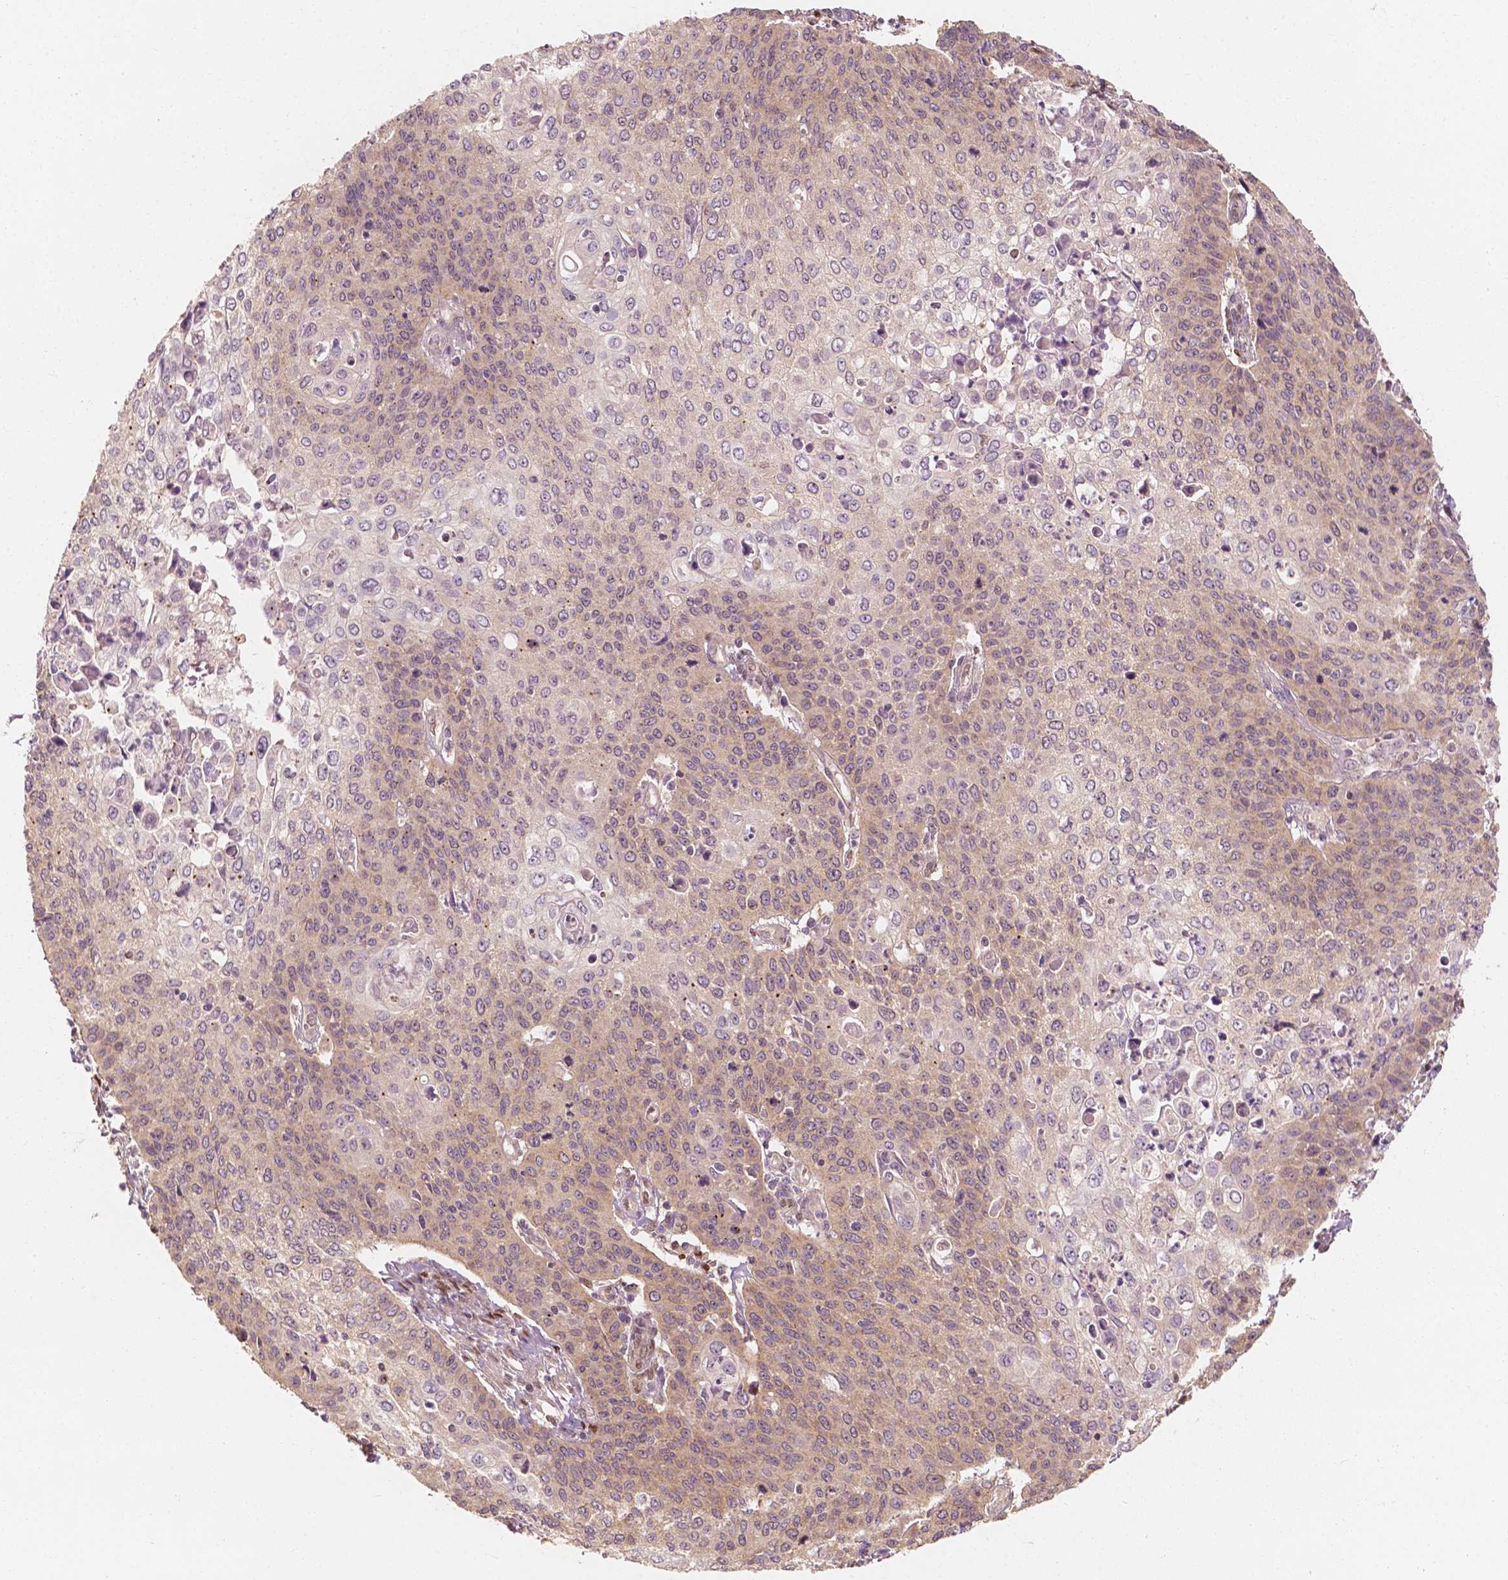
{"staining": {"intensity": "weak", "quantity": "25%-75%", "location": "cytoplasmic/membranous"}, "tissue": "cervical cancer", "cell_type": "Tumor cells", "image_type": "cancer", "snomed": [{"axis": "morphology", "description": "Squamous cell carcinoma, NOS"}, {"axis": "topography", "description": "Cervix"}], "caption": "A micrograph showing weak cytoplasmic/membranous staining in approximately 25%-75% of tumor cells in cervical cancer (squamous cell carcinoma), as visualized by brown immunohistochemical staining.", "gene": "TBC1D17", "patient": {"sex": "female", "age": 65}}